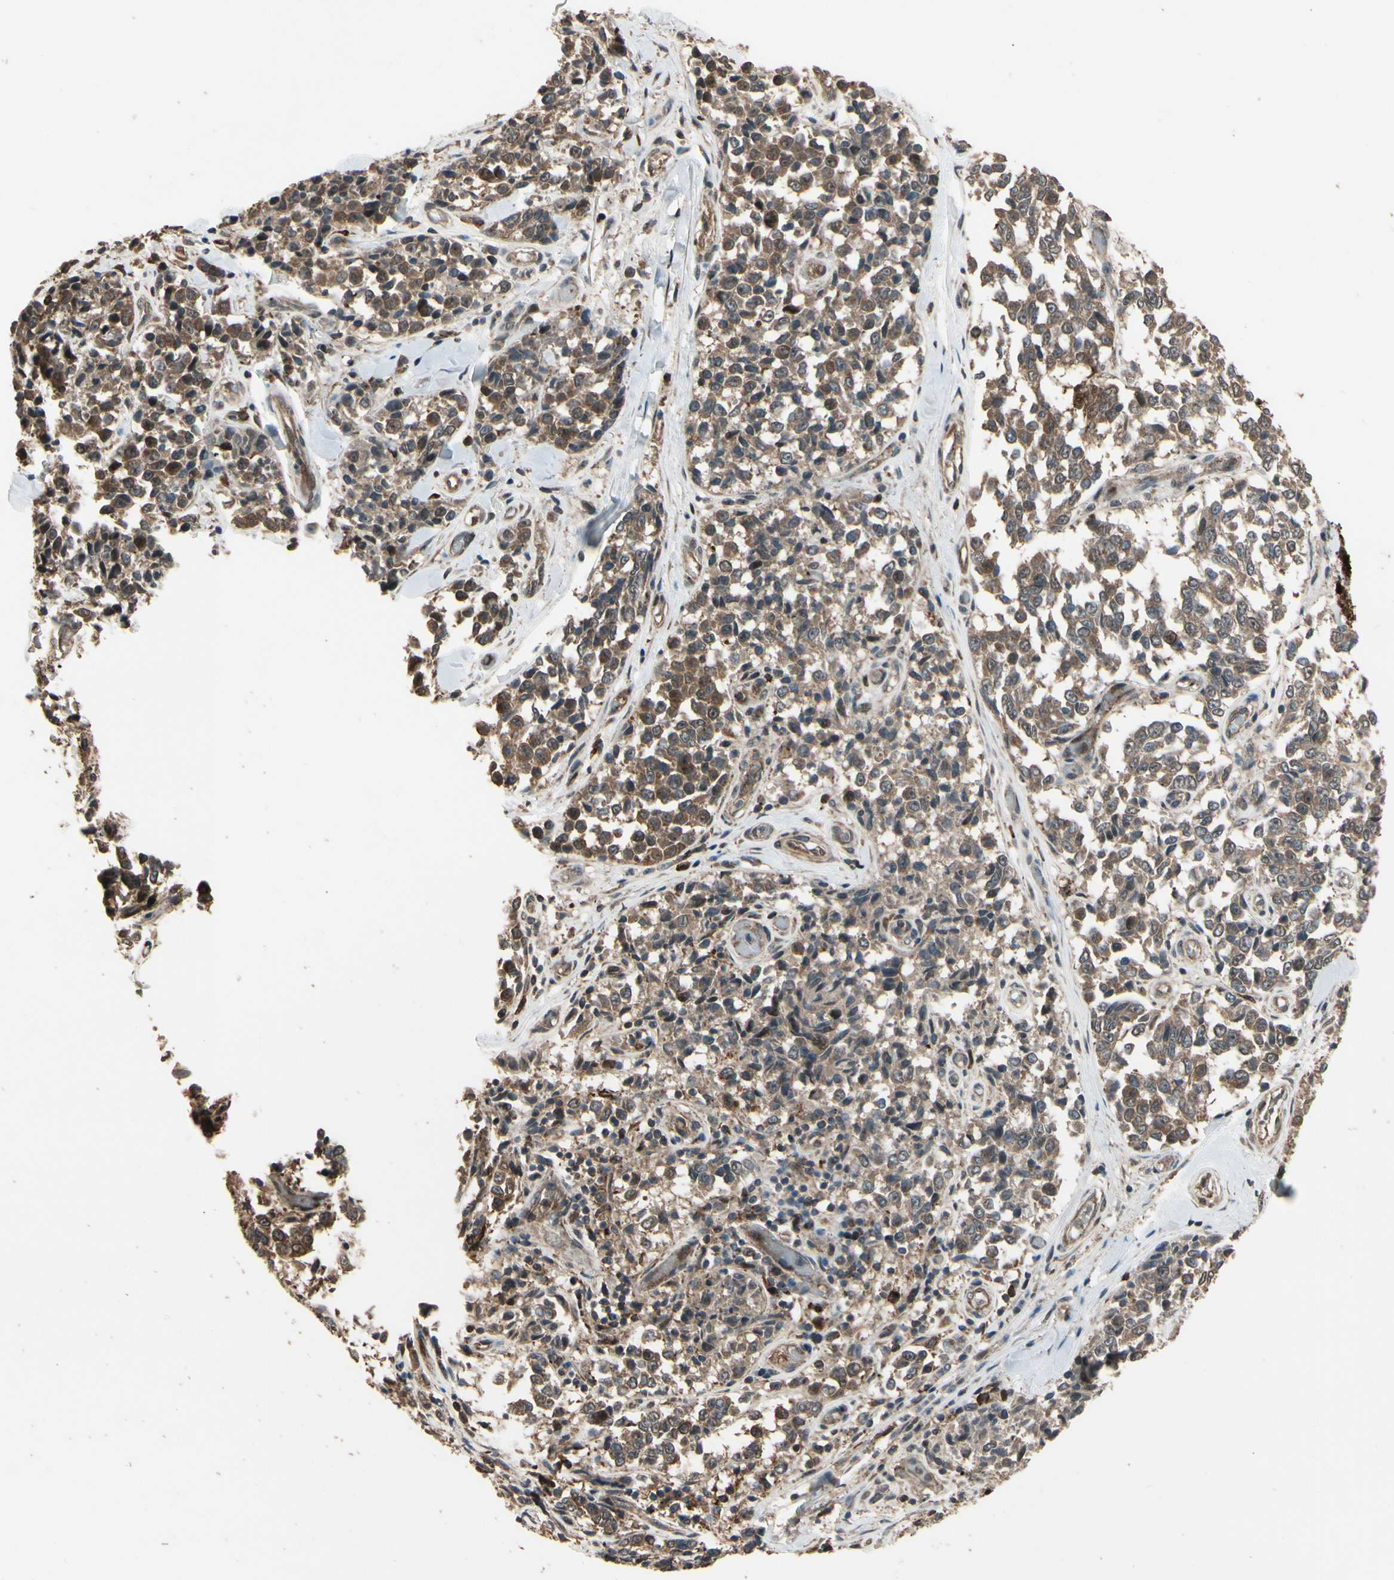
{"staining": {"intensity": "weak", "quantity": ">75%", "location": "cytoplasmic/membranous"}, "tissue": "melanoma", "cell_type": "Tumor cells", "image_type": "cancer", "snomed": [{"axis": "morphology", "description": "Malignant melanoma, NOS"}, {"axis": "topography", "description": "Skin"}], "caption": "An image of human malignant melanoma stained for a protein displays weak cytoplasmic/membranous brown staining in tumor cells. Using DAB (3,3'-diaminobenzidine) (brown) and hematoxylin (blue) stains, captured at high magnification using brightfield microscopy.", "gene": "CSF1R", "patient": {"sex": "female", "age": 64}}